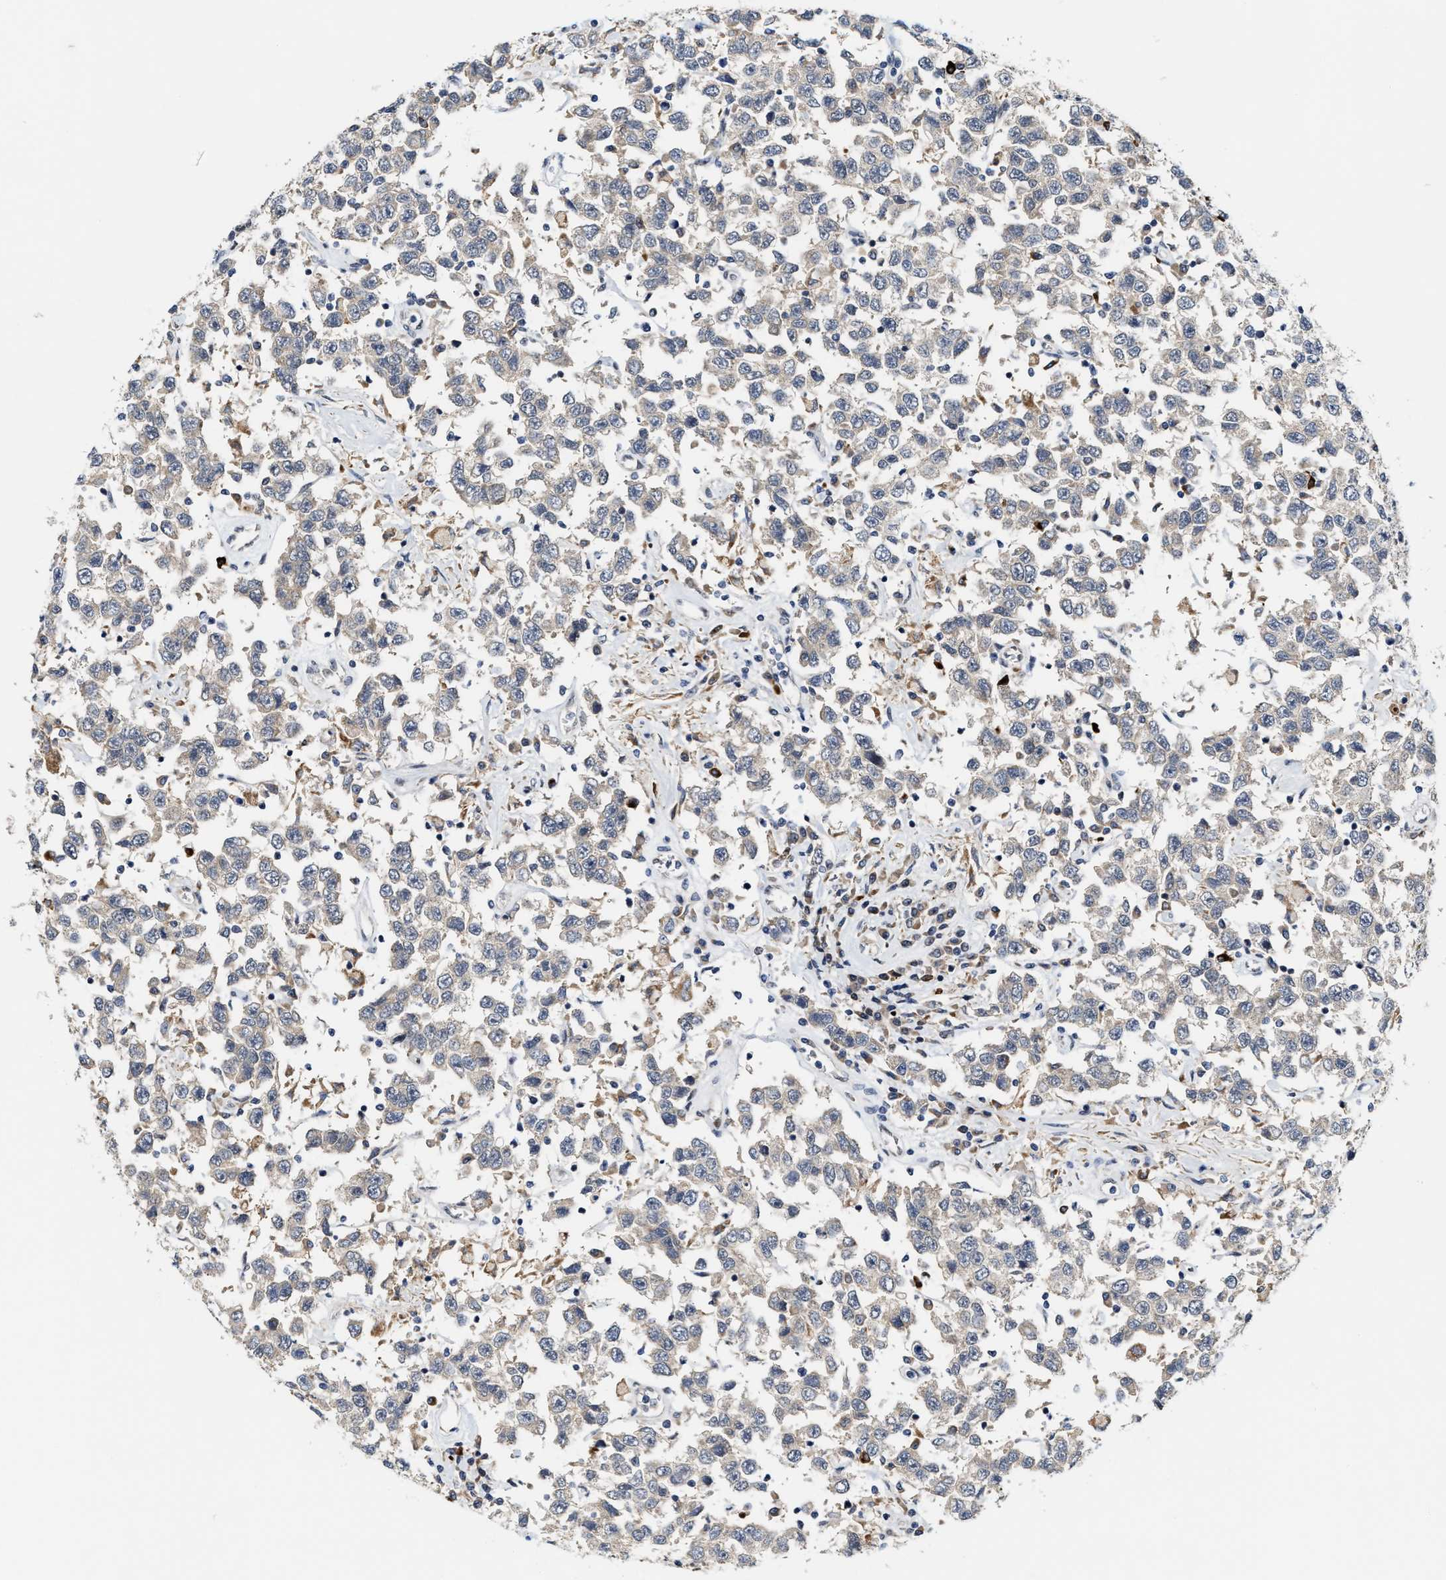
{"staining": {"intensity": "negative", "quantity": "none", "location": "none"}, "tissue": "testis cancer", "cell_type": "Tumor cells", "image_type": "cancer", "snomed": [{"axis": "morphology", "description": "Seminoma, NOS"}, {"axis": "topography", "description": "Testis"}], "caption": "Immunohistochemical staining of human testis cancer shows no significant expression in tumor cells.", "gene": "TCF4", "patient": {"sex": "male", "age": 41}}